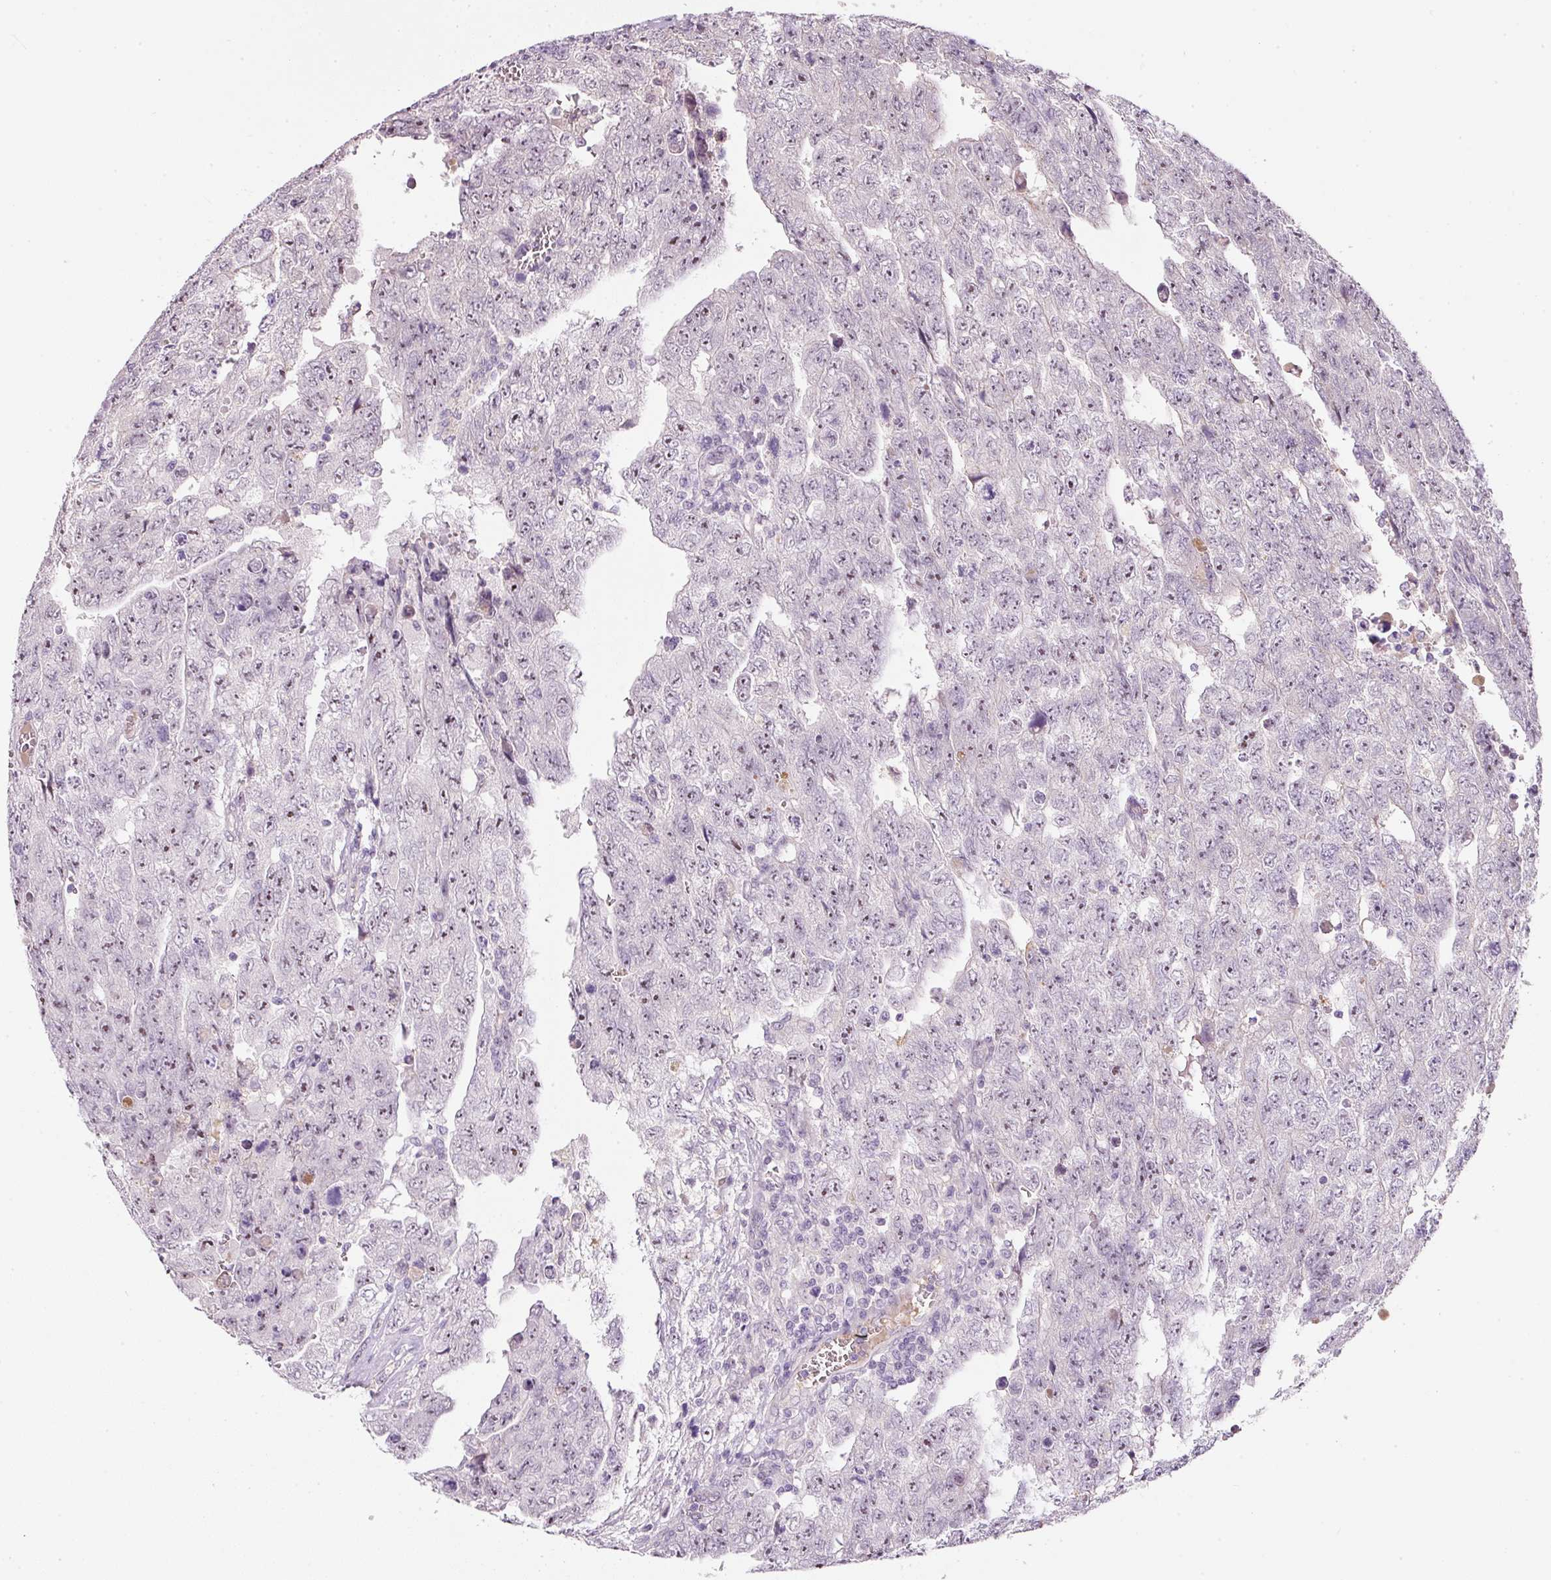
{"staining": {"intensity": "moderate", "quantity": "25%-75%", "location": "nuclear"}, "tissue": "testis cancer", "cell_type": "Tumor cells", "image_type": "cancer", "snomed": [{"axis": "morphology", "description": "Carcinoma, Embryonal, NOS"}, {"axis": "topography", "description": "Testis"}], "caption": "This is a photomicrograph of immunohistochemistry (IHC) staining of testis embryonal carcinoma, which shows moderate expression in the nuclear of tumor cells.", "gene": "TMEM37", "patient": {"sex": "male", "age": 28}}